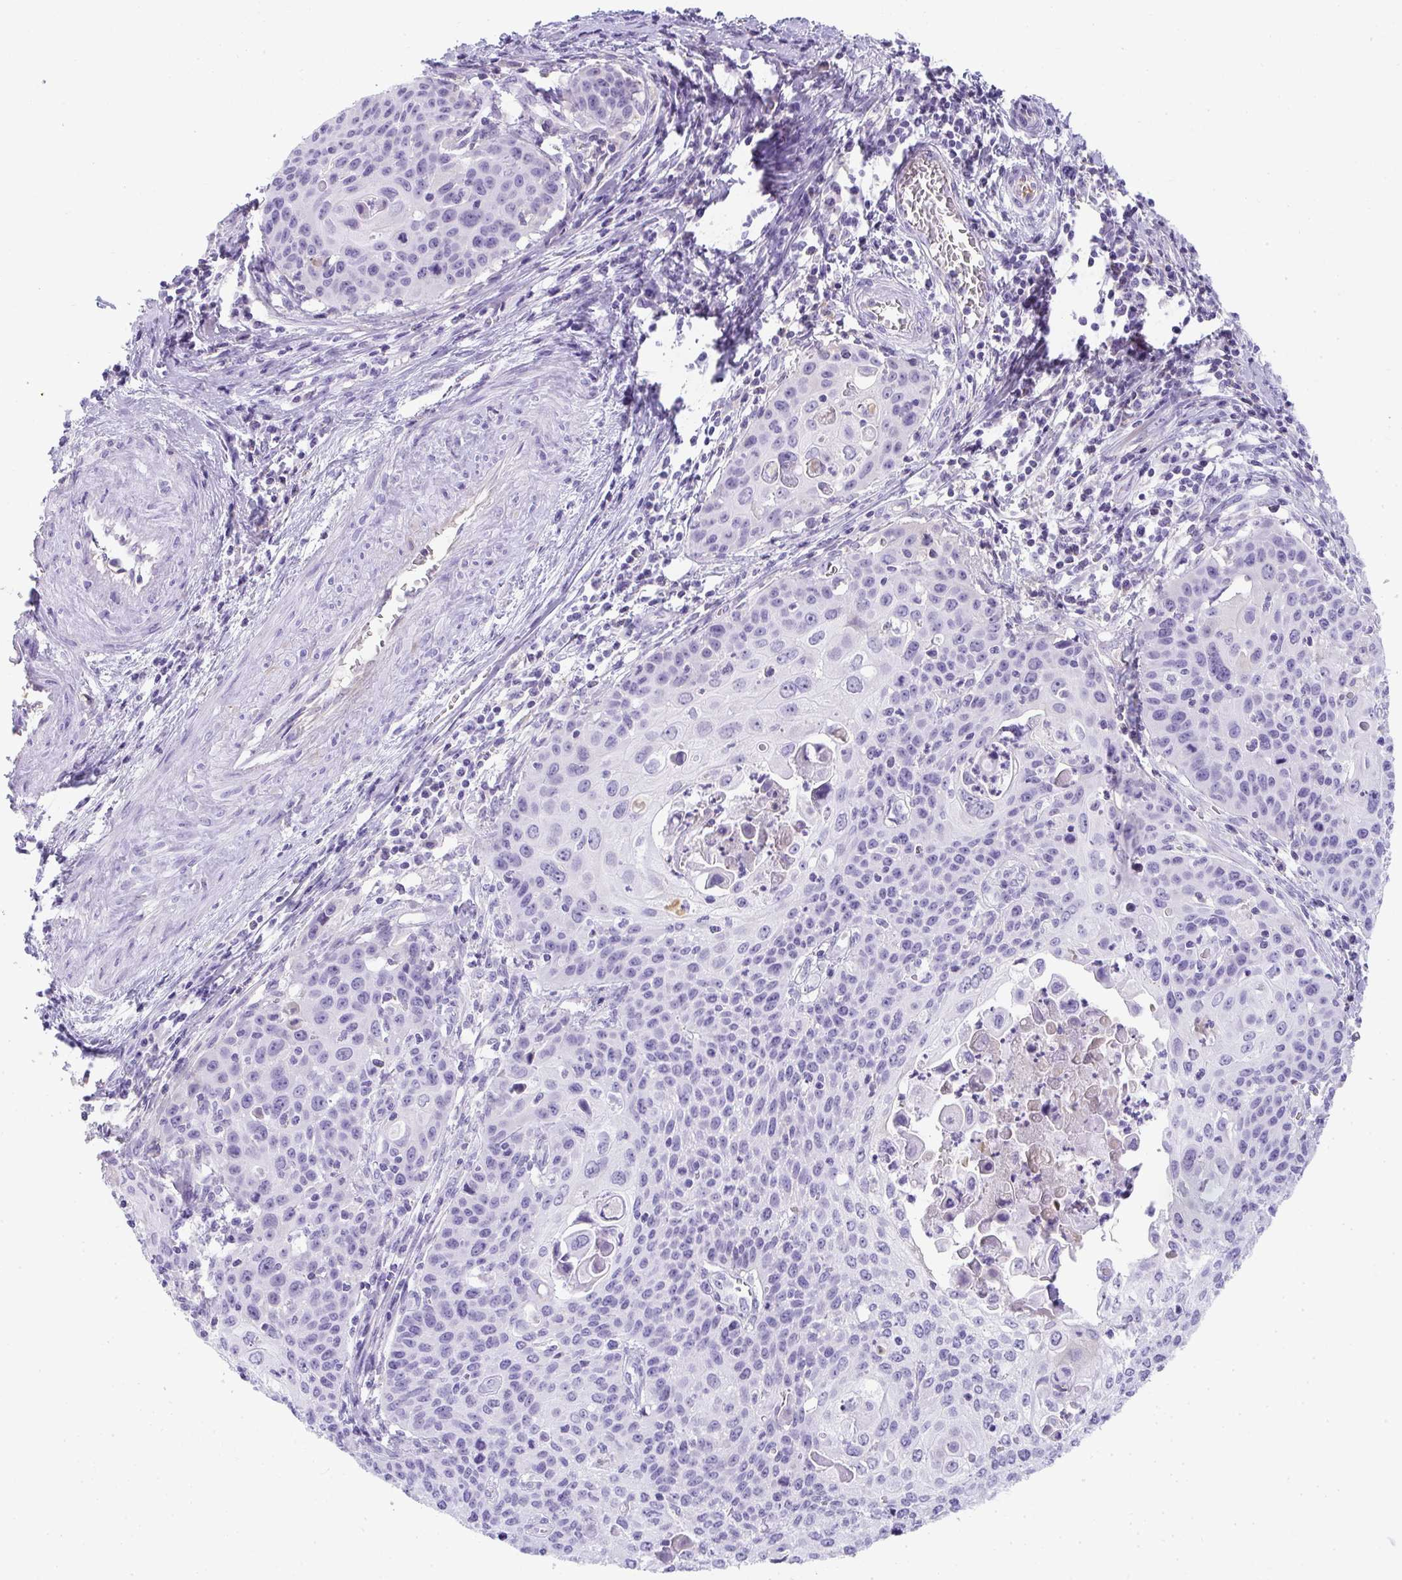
{"staining": {"intensity": "negative", "quantity": "none", "location": "none"}, "tissue": "cervical cancer", "cell_type": "Tumor cells", "image_type": "cancer", "snomed": [{"axis": "morphology", "description": "Squamous cell carcinoma, NOS"}, {"axis": "topography", "description": "Cervix"}], "caption": "Human cervical cancer (squamous cell carcinoma) stained for a protein using immunohistochemistry reveals no staining in tumor cells.", "gene": "ZSWIM3", "patient": {"sex": "female", "age": 65}}